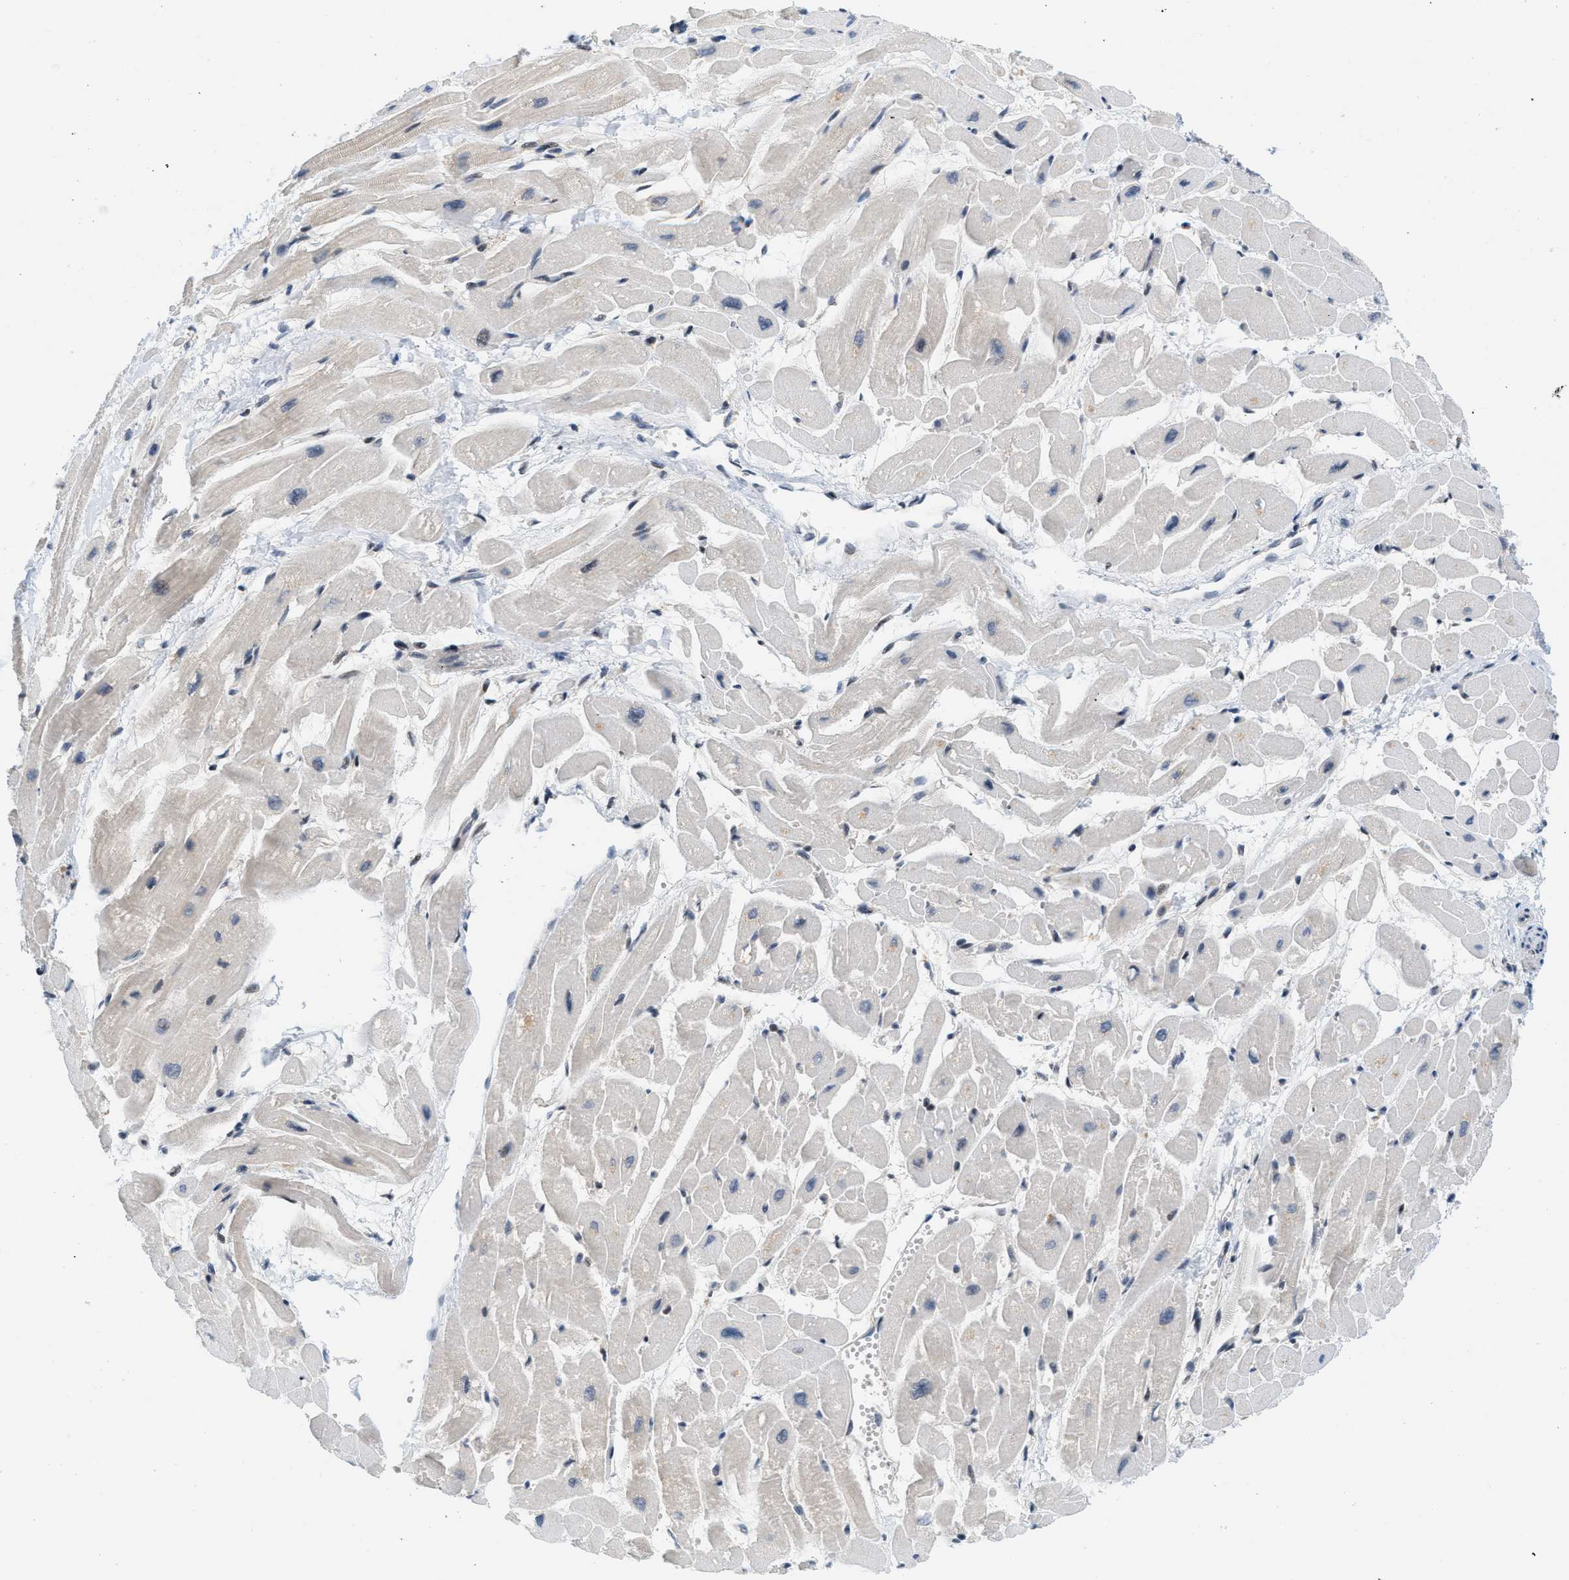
{"staining": {"intensity": "weak", "quantity": "<25%", "location": "cytoplasmic/membranous"}, "tissue": "heart muscle", "cell_type": "Cardiomyocytes", "image_type": "normal", "snomed": [{"axis": "morphology", "description": "Normal tissue, NOS"}, {"axis": "topography", "description": "Heart"}], "caption": "The histopathology image reveals no staining of cardiomyocytes in benign heart muscle. (DAB (3,3'-diaminobenzidine) immunohistochemistry visualized using brightfield microscopy, high magnification).", "gene": "ING1", "patient": {"sex": "male", "age": 45}}